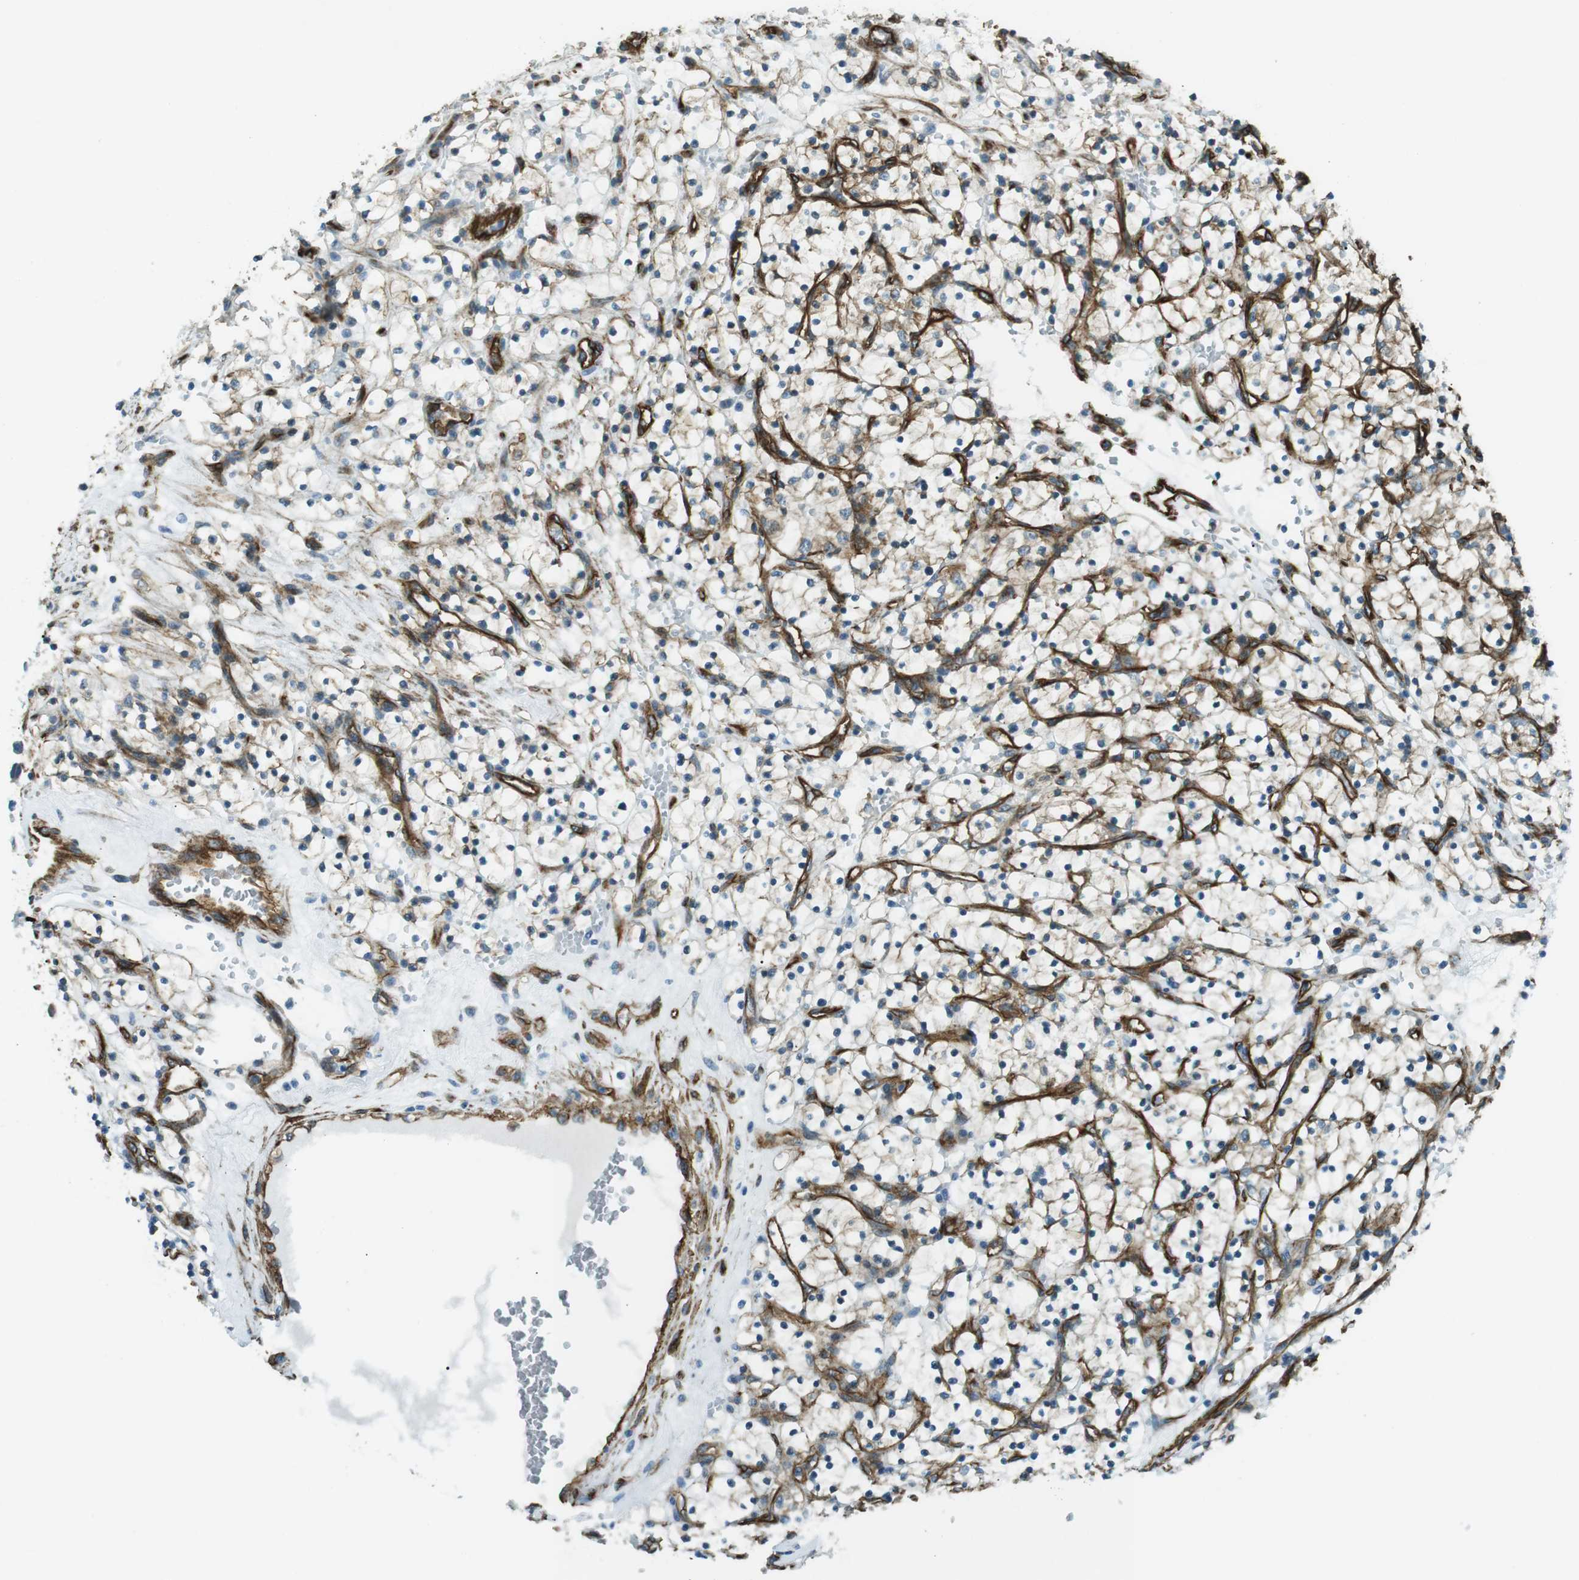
{"staining": {"intensity": "weak", "quantity": "25%-75%", "location": "cytoplasmic/membranous"}, "tissue": "renal cancer", "cell_type": "Tumor cells", "image_type": "cancer", "snomed": [{"axis": "morphology", "description": "Adenocarcinoma, NOS"}, {"axis": "topography", "description": "Kidney"}], "caption": "Approximately 25%-75% of tumor cells in renal cancer (adenocarcinoma) reveal weak cytoplasmic/membranous protein expression as visualized by brown immunohistochemical staining.", "gene": "ODR4", "patient": {"sex": "female", "age": 69}}